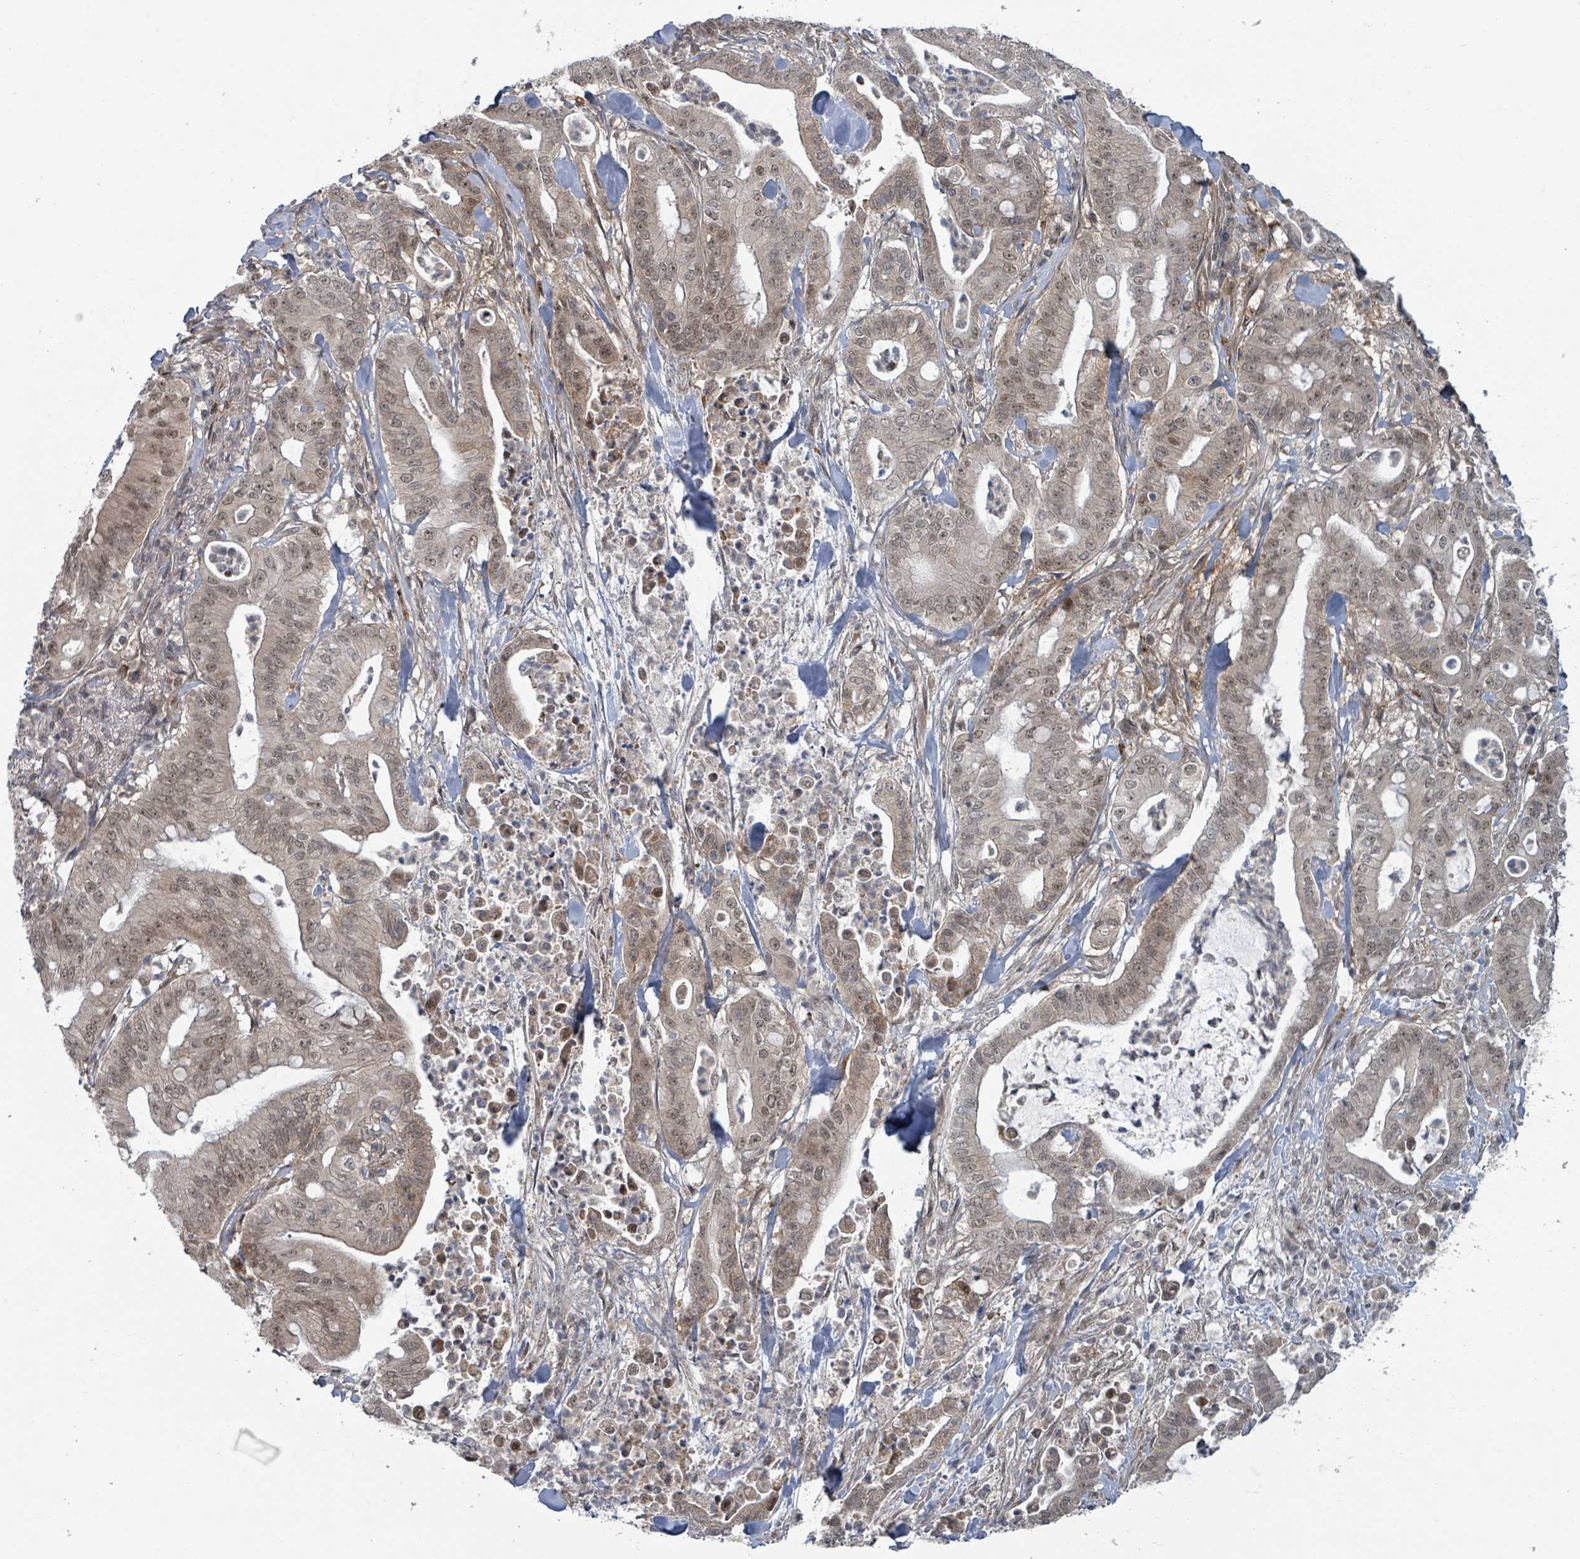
{"staining": {"intensity": "moderate", "quantity": ">75%", "location": "nuclear"}, "tissue": "pancreatic cancer", "cell_type": "Tumor cells", "image_type": "cancer", "snomed": [{"axis": "morphology", "description": "Adenocarcinoma, NOS"}, {"axis": "topography", "description": "Pancreas"}], "caption": "Immunohistochemistry photomicrograph of human pancreatic adenocarcinoma stained for a protein (brown), which shows medium levels of moderate nuclear expression in about >75% of tumor cells.", "gene": "GTF3C1", "patient": {"sex": "male", "age": 71}}